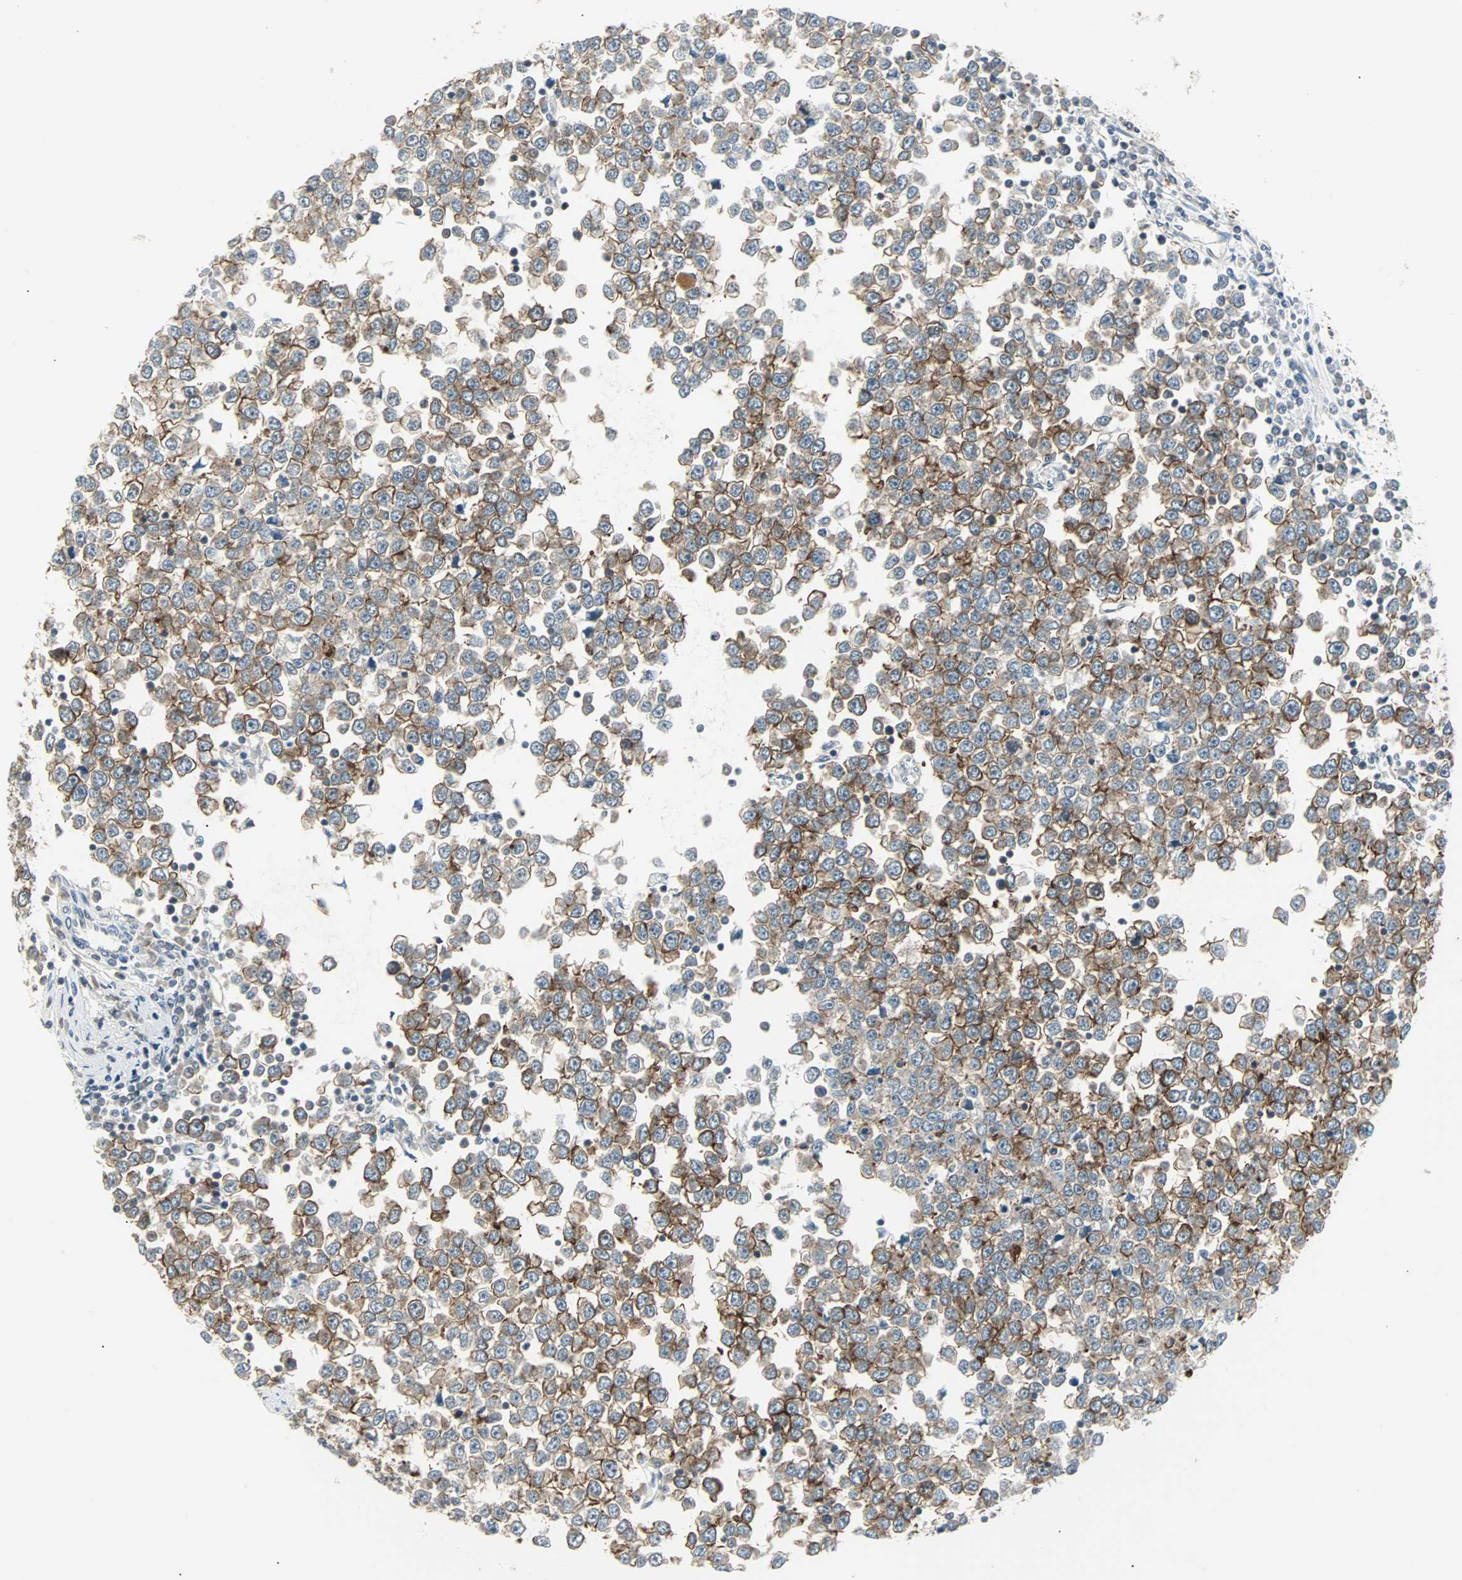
{"staining": {"intensity": "moderate", "quantity": ">75%", "location": "cytoplasmic/membranous"}, "tissue": "testis cancer", "cell_type": "Tumor cells", "image_type": "cancer", "snomed": [{"axis": "morphology", "description": "Seminoma, NOS"}, {"axis": "topography", "description": "Testis"}], "caption": "This is an image of IHC staining of testis seminoma, which shows moderate expression in the cytoplasmic/membranous of tumor cells.", "gene": "CMC2", "patient": {"sex": "male", "age": 65}}